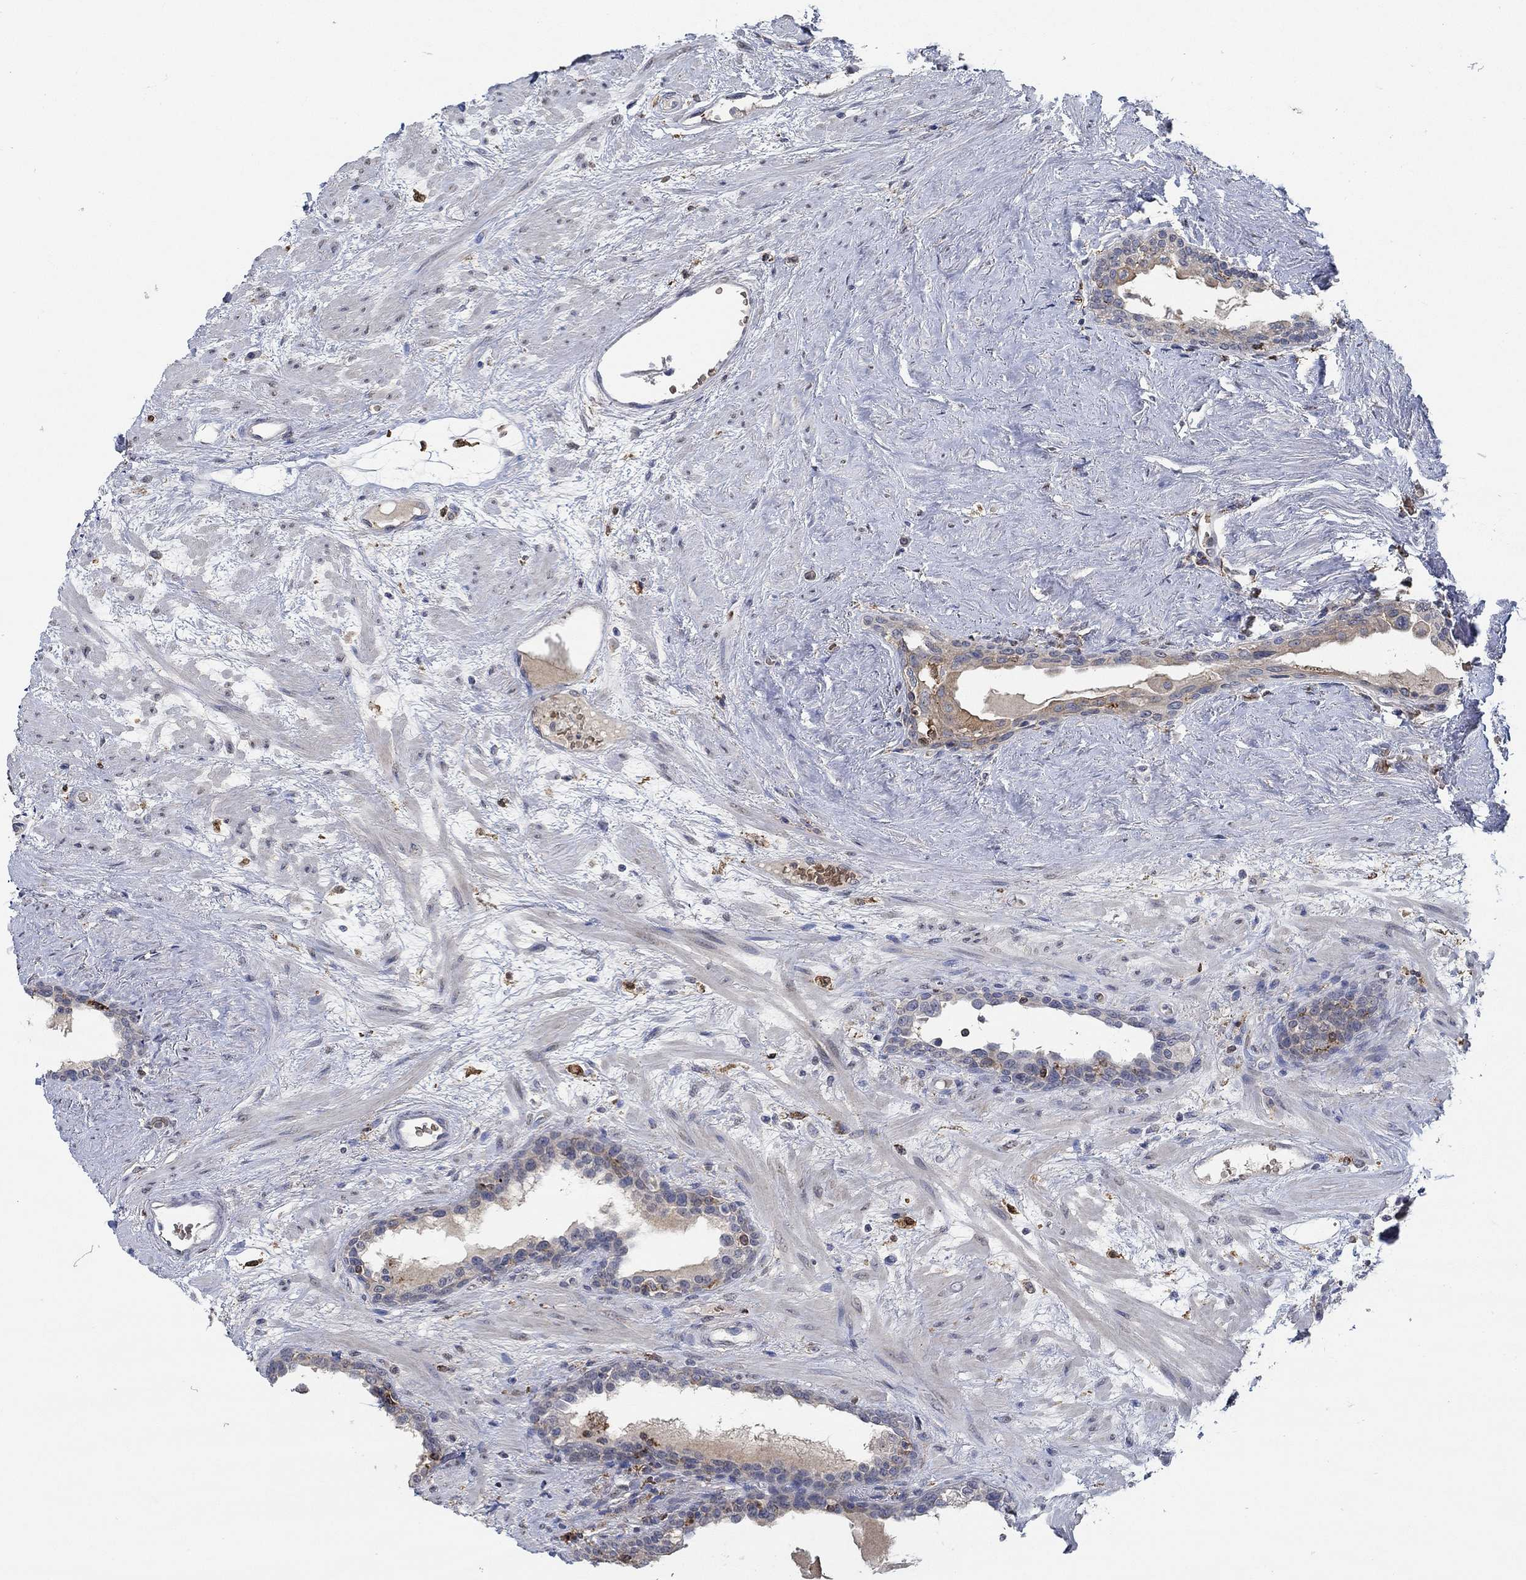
{"staining": {"intensity": "negative", "quantity": "none", "location": "none"}, "tissue": "prostate", "cell_type": "Glandular cells", "image_type": "normal", "snomed": [{"axis": "morphology", "description": "Normal tissue, NOS"}, {"axis": "topography", "description": "Prostate"}], "caption": "DAB immunohistochemical staining of normal human prostate demonstrates no significant expression in glandular cells.", "gene": "MPP1", "patient": {"sex": "male", "age": 63}}